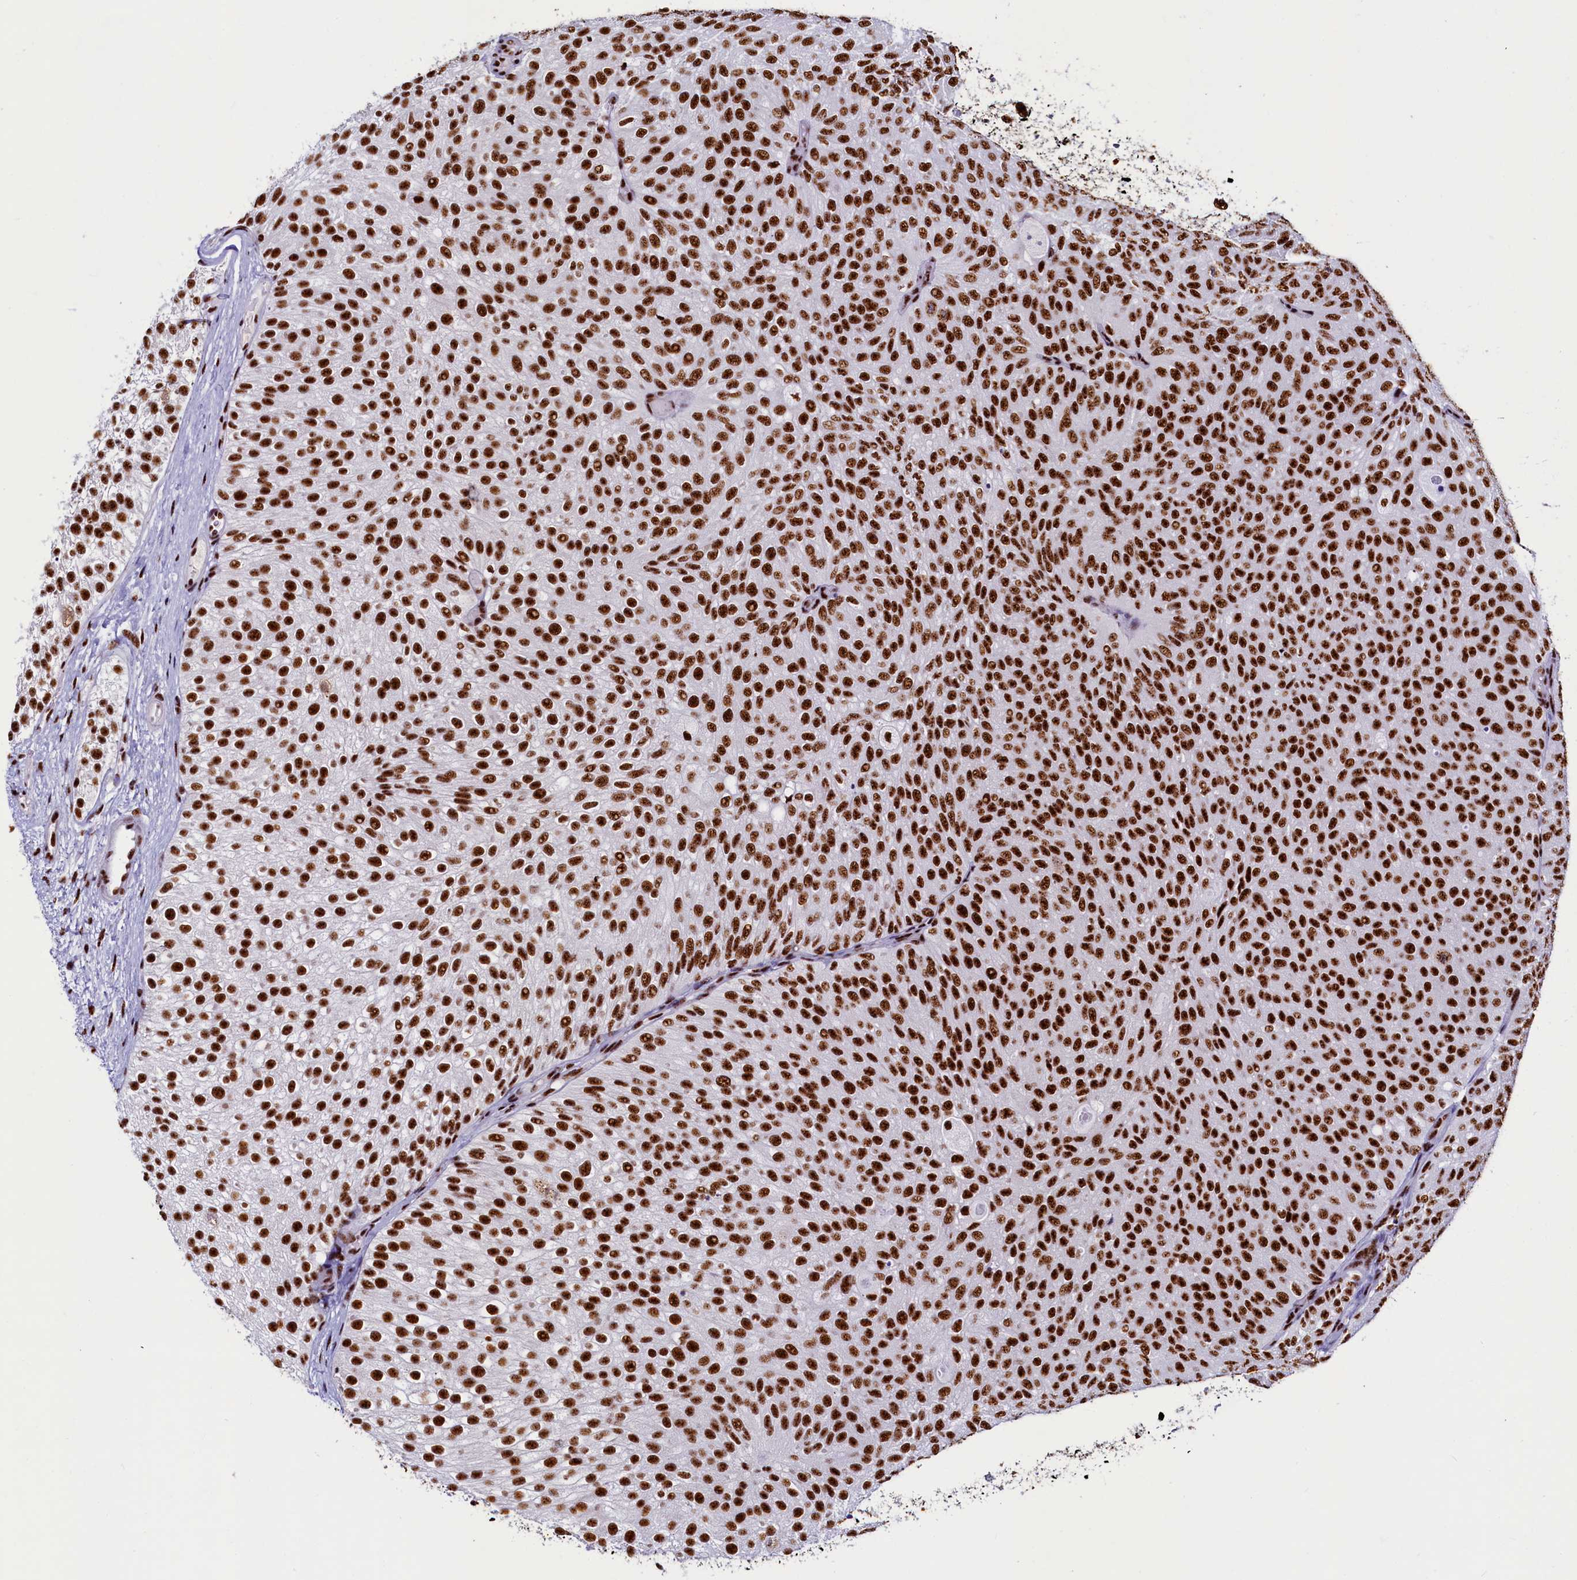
{"staining": {"intensity": "strong", "quantity": ">75%", "location": "nuclear"}, "tissue": "urothelial cancer", "cell_type": "Tumor cells", "image_type": "cancer", "snomed": [{"axis": "morphology", "description": "Urothelial carcinoma, Low grade"}, {"axis": "topography", "description": "Urinary bladder"}], "caption": "Immunohistochemical staining of urothelial cancer displays strong nuclear protein expression in about >75% of tumor cells.", "gene": "SRRM2", "patient": {"sex": "male", "age": 78}}